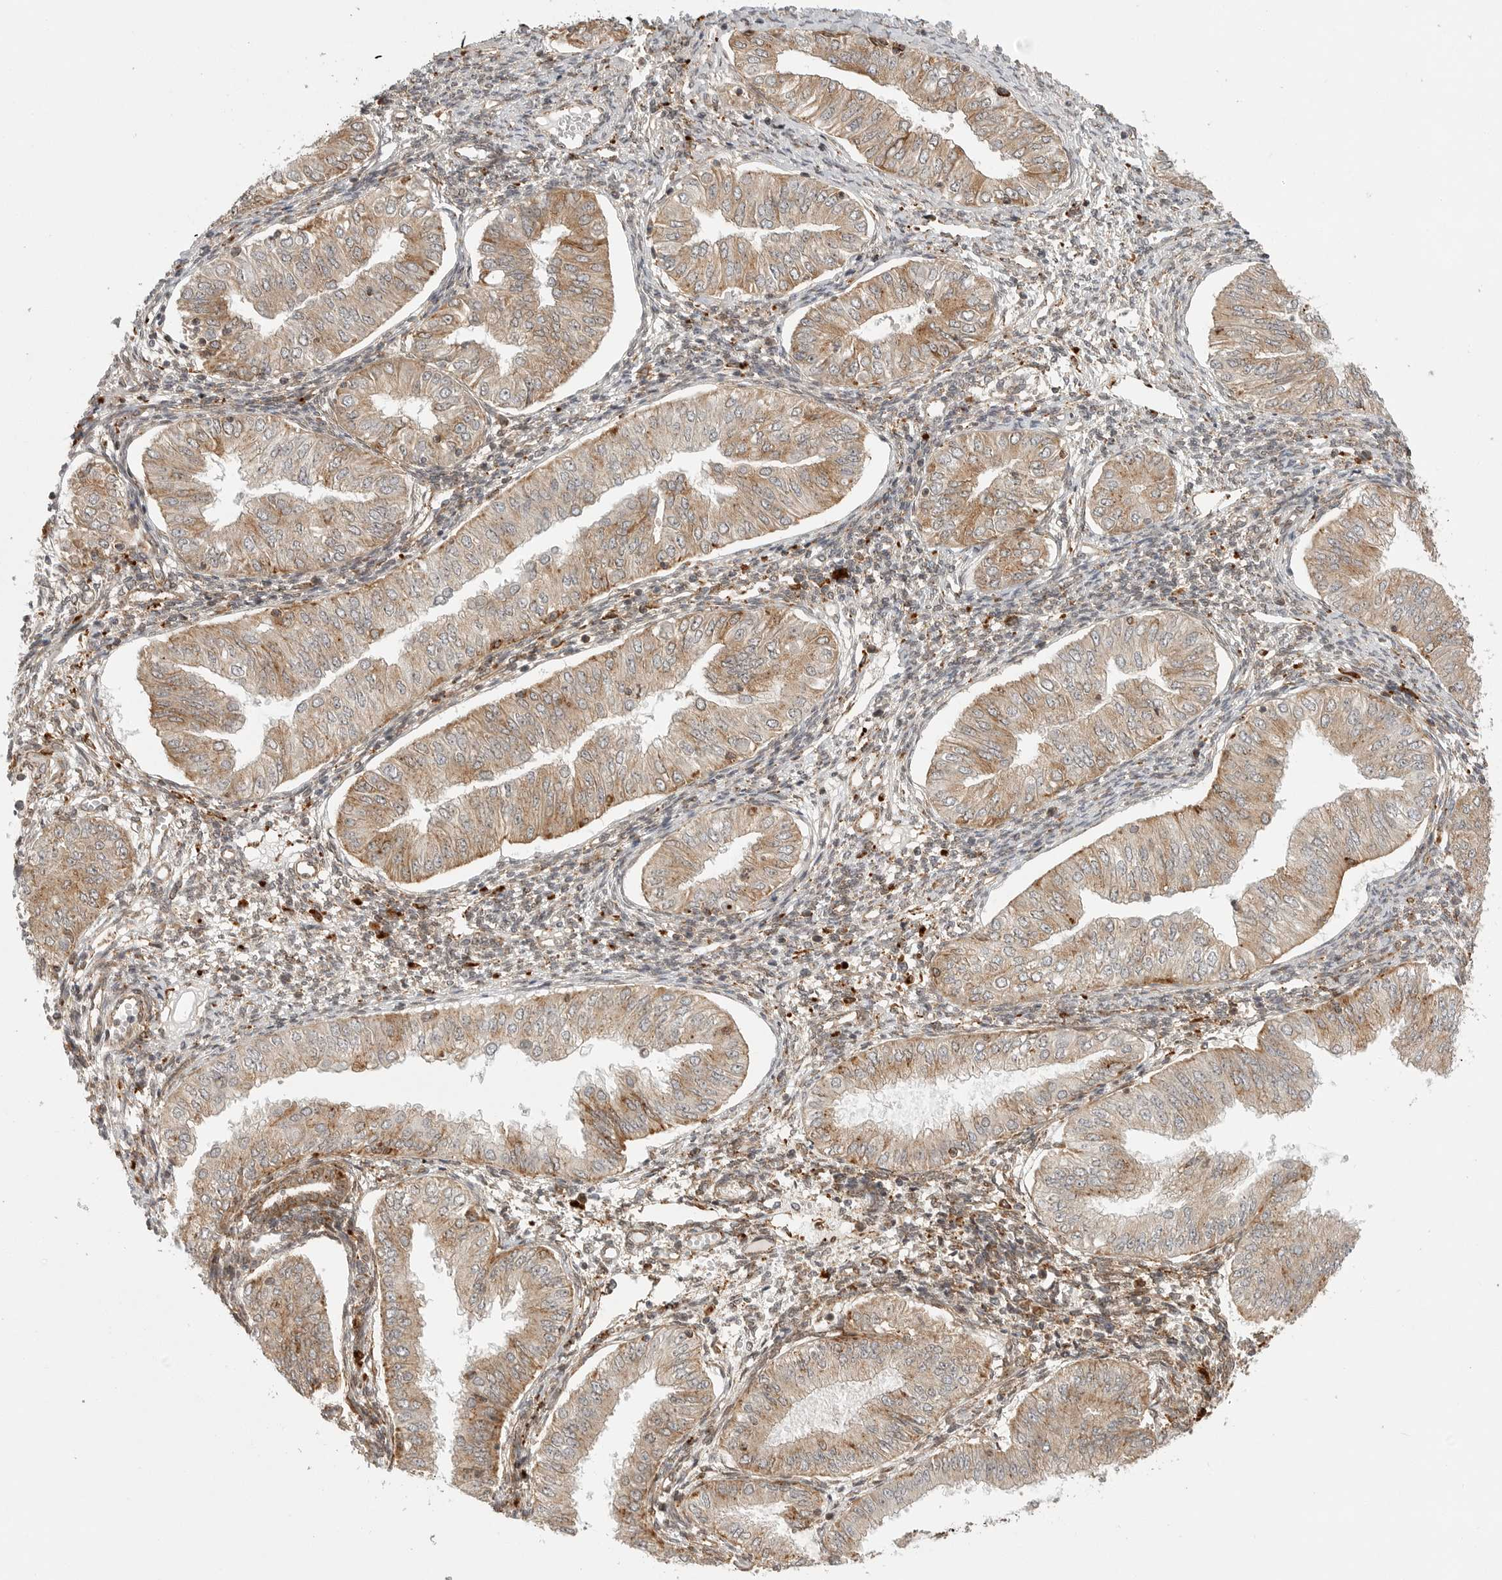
{"staining": {"intensity": "moderate", "quantity": ">75%", "location": "cytoplasmic/membranous"}, "tissue": "endometrial cancer", "cell_type": "Tumor cells", "image_type": "cancer", "snomed": [{"axis": "morphology", "description": "Normal tissue, NOS"}, {"axis": "morphology", "description": "Adenocarcinoma, NOS"}, {"axis": "topography", "description": "Endometrium"}], "caption": "IHC (DAB) staining of endometrial cancer (adenocarcinoma) displays moderate cytoplasmic/membranous protein expression in approximately >75% of tumor cells.", "gene": "IDUA", "patient": {"sex": "female", "age": 53}}